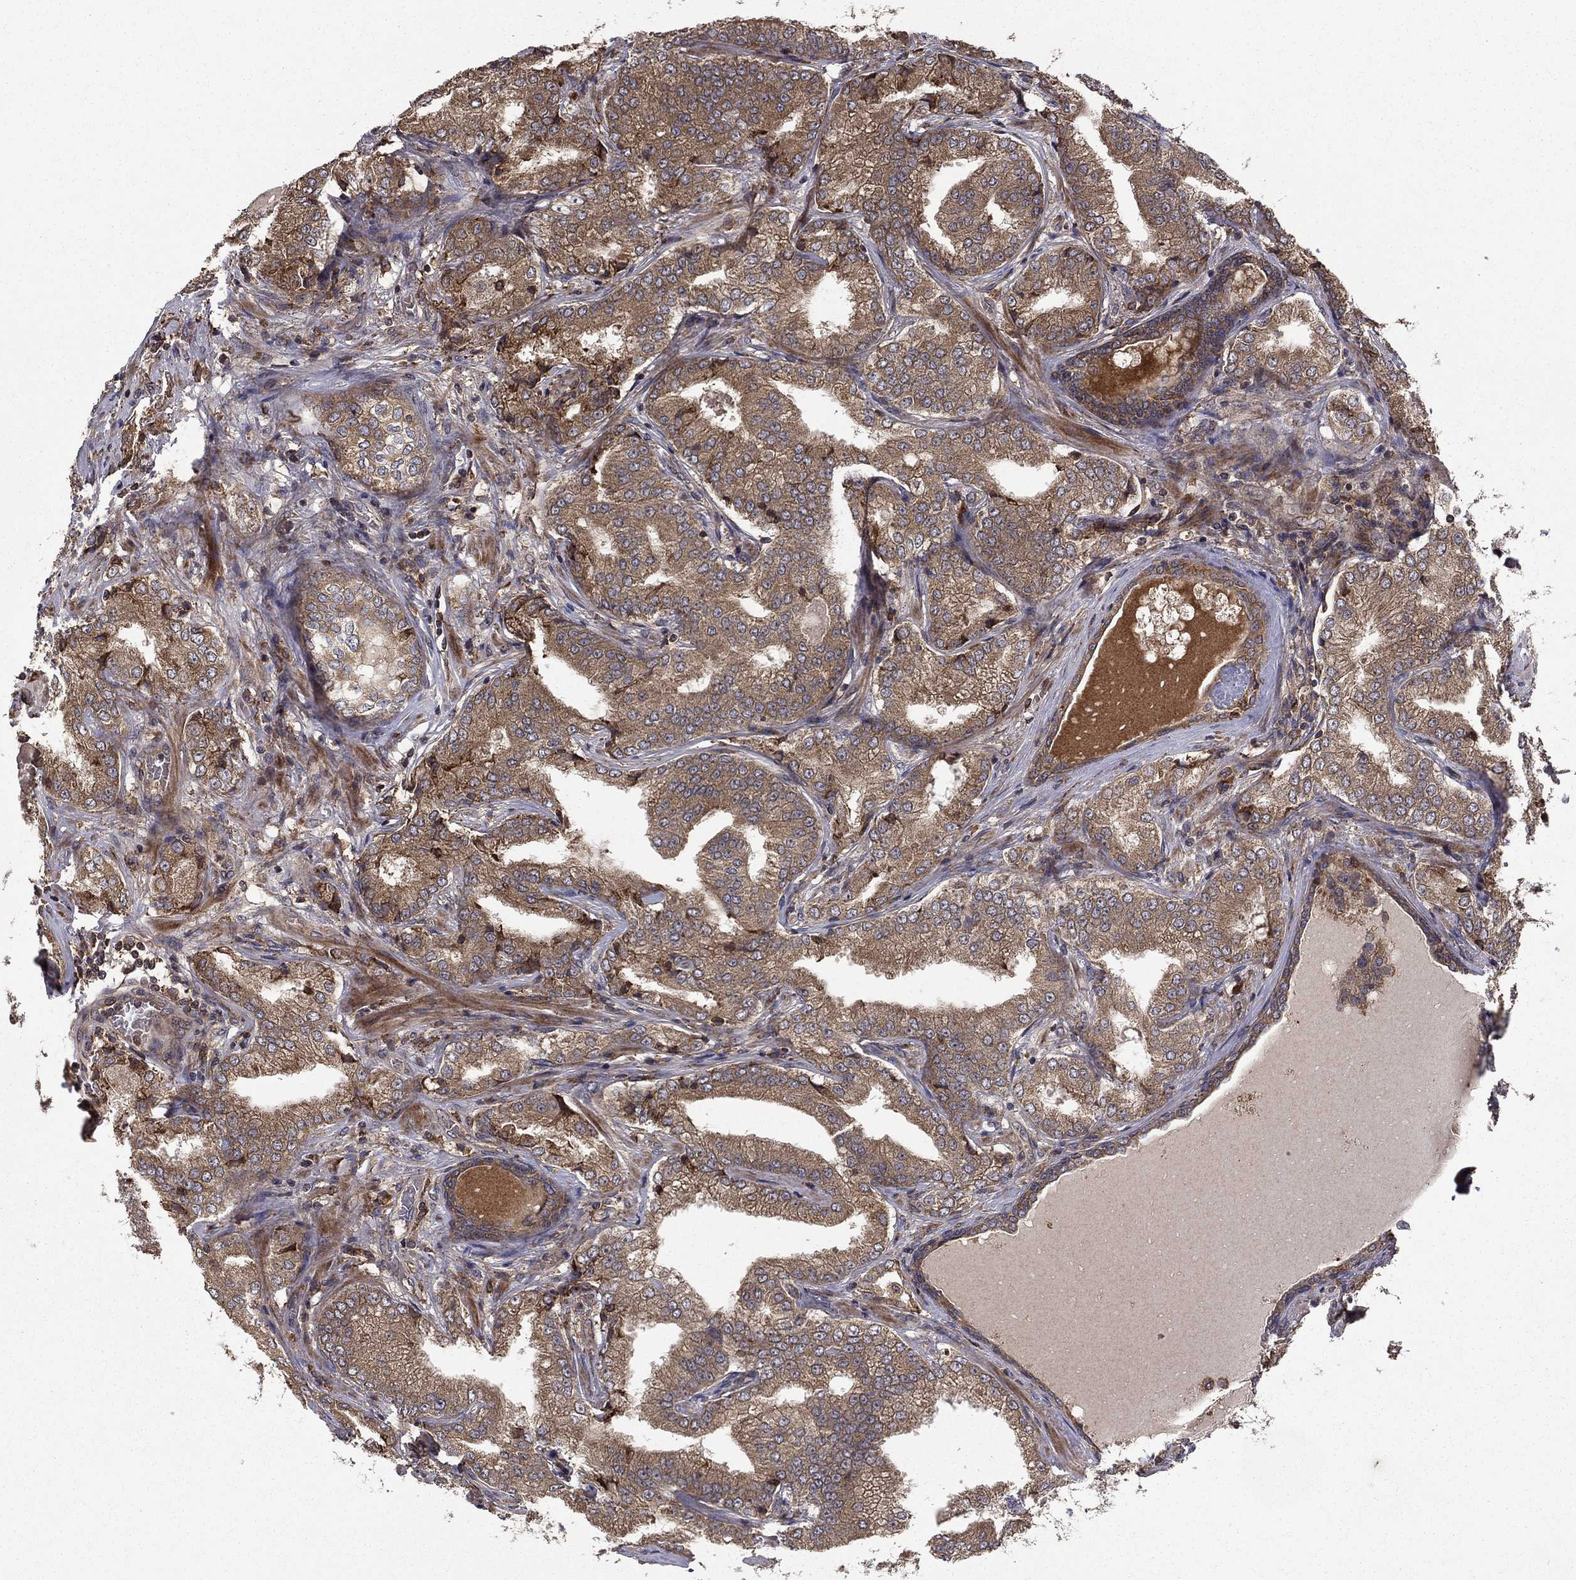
{"staining": {"intensity": "moderate", "quantity": ">75%", "location": "cytoplasmic/membranous"}, "tissue": "prostate cancer", "cell_type": "Tumor cells", "image_type": "cancer", "snomed": [{"axis": "morphology", "description": "Adenocarcinoma, NOS"}, {"axis": "topography", "description": "Prostate"}], "caption": "Immunohistochemistry of human adenocarcinoma (prostate) shows medium levels of moderate cytoplasmic/membranous expression in about >75% of tumor cells.", "gene": "BABAM2", "patient": {"sex": "male", "age": 65}}